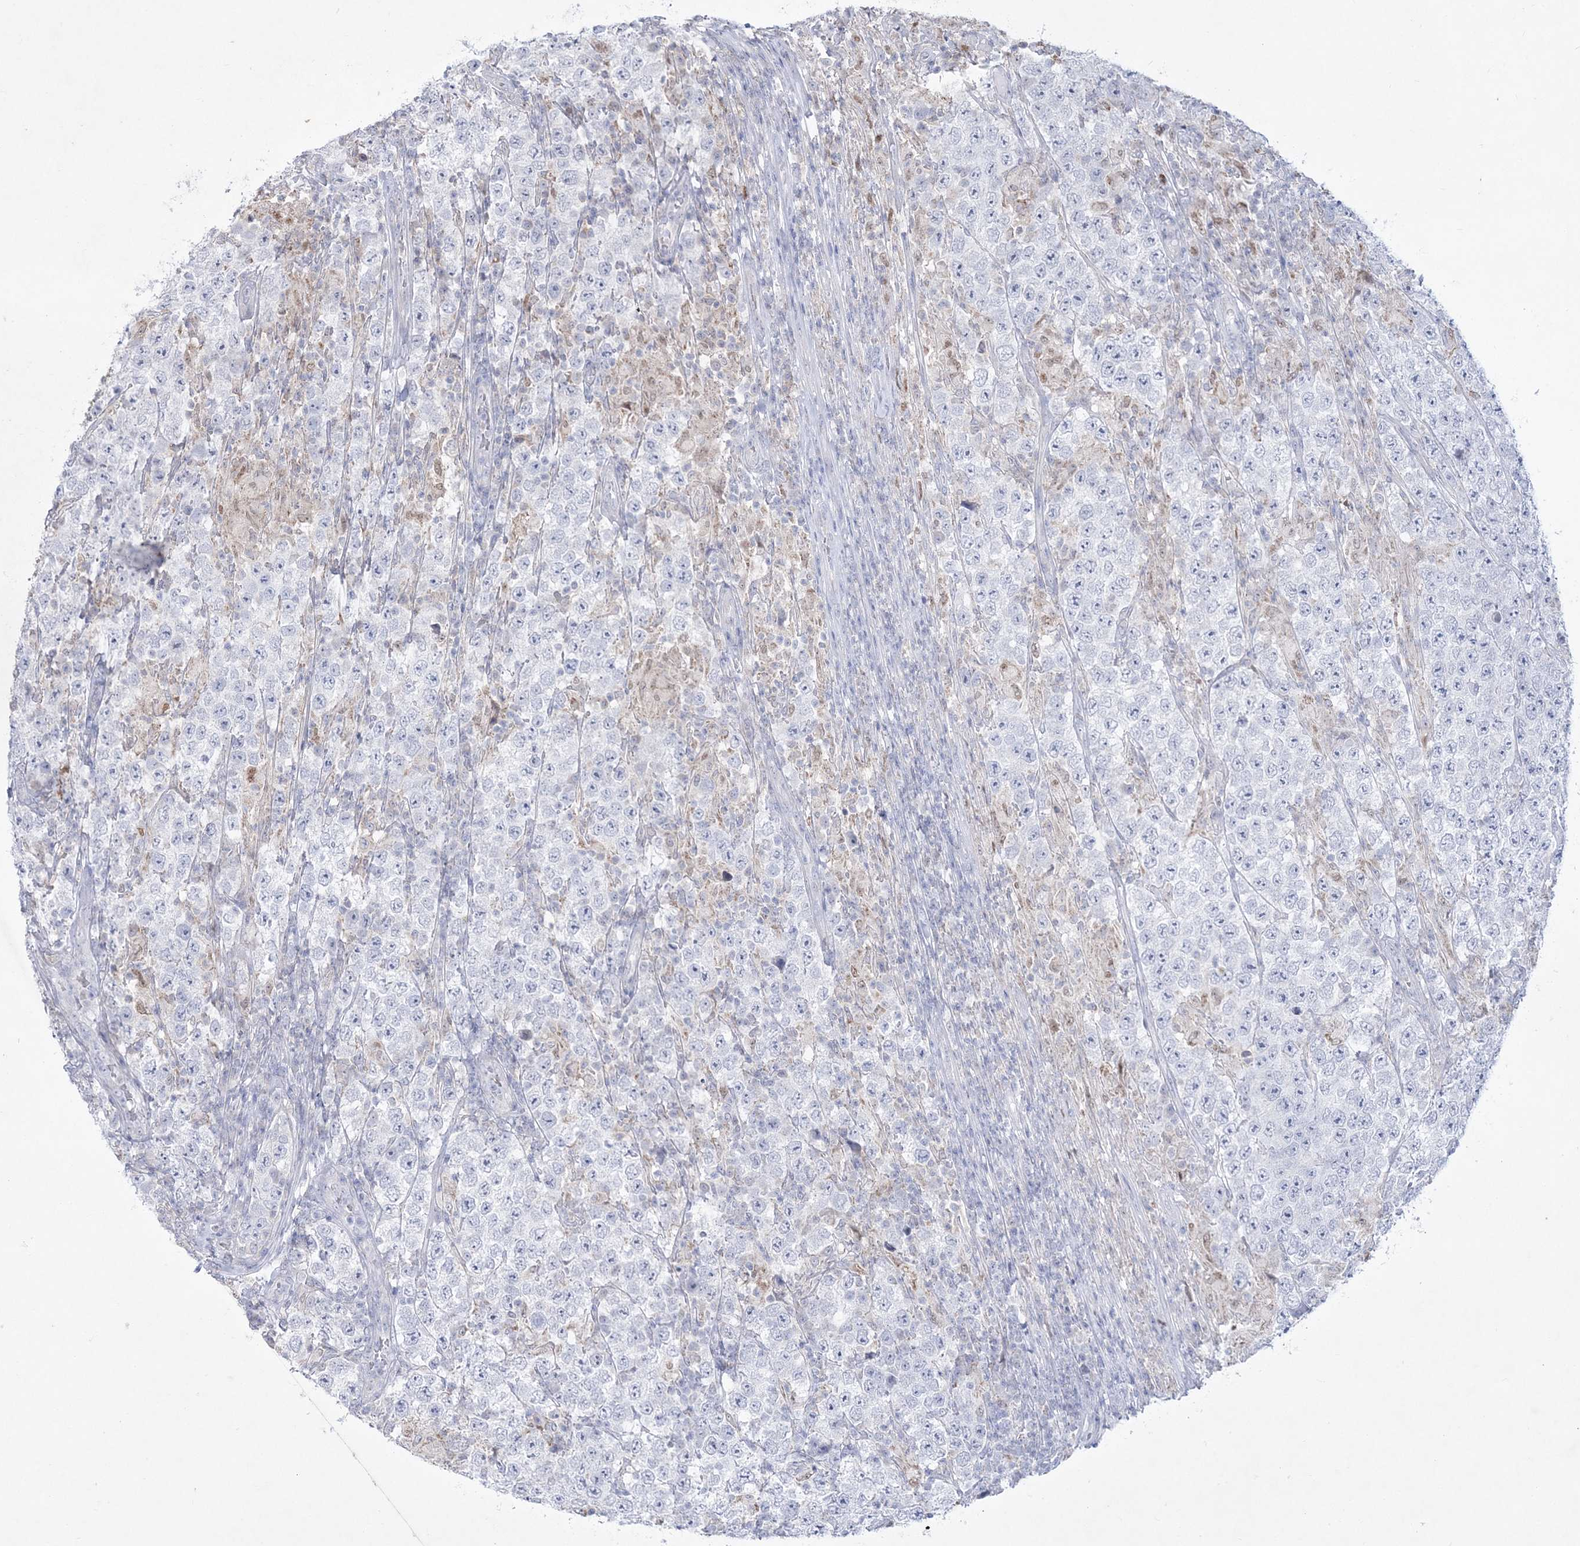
{"staining": {"intensity": "negative", "quantity": "none", "location": "none"}, "tissue": "testis cancer", "cell_type": "Tumor cells", "image_type": "cancer", "snomed": [{"axis": "morphology", "description": "Normal tissue, NOS"}, {"axis": "morphology", "description": "Urothelial carcinoma, High grade"}, {"axis": "morphology", "description": "Seminoma, NOS"}, {"axis": "morphology", "description": "Carcinoma, Embryonal, NOS"}, {"axis": "topography", "description": "Urinary bladder"}, {"axis": "topography", "description": "Testis"}], "caption": "Protein analysis of testis high-grade urothelial carcinoma exhibits no significant staining in tumor cells. (DAB (3,3'-diaminobenzidine) IHC, high magnification).", "gene": "WDR27", "patient": {"sex": "male", "age": 41}}